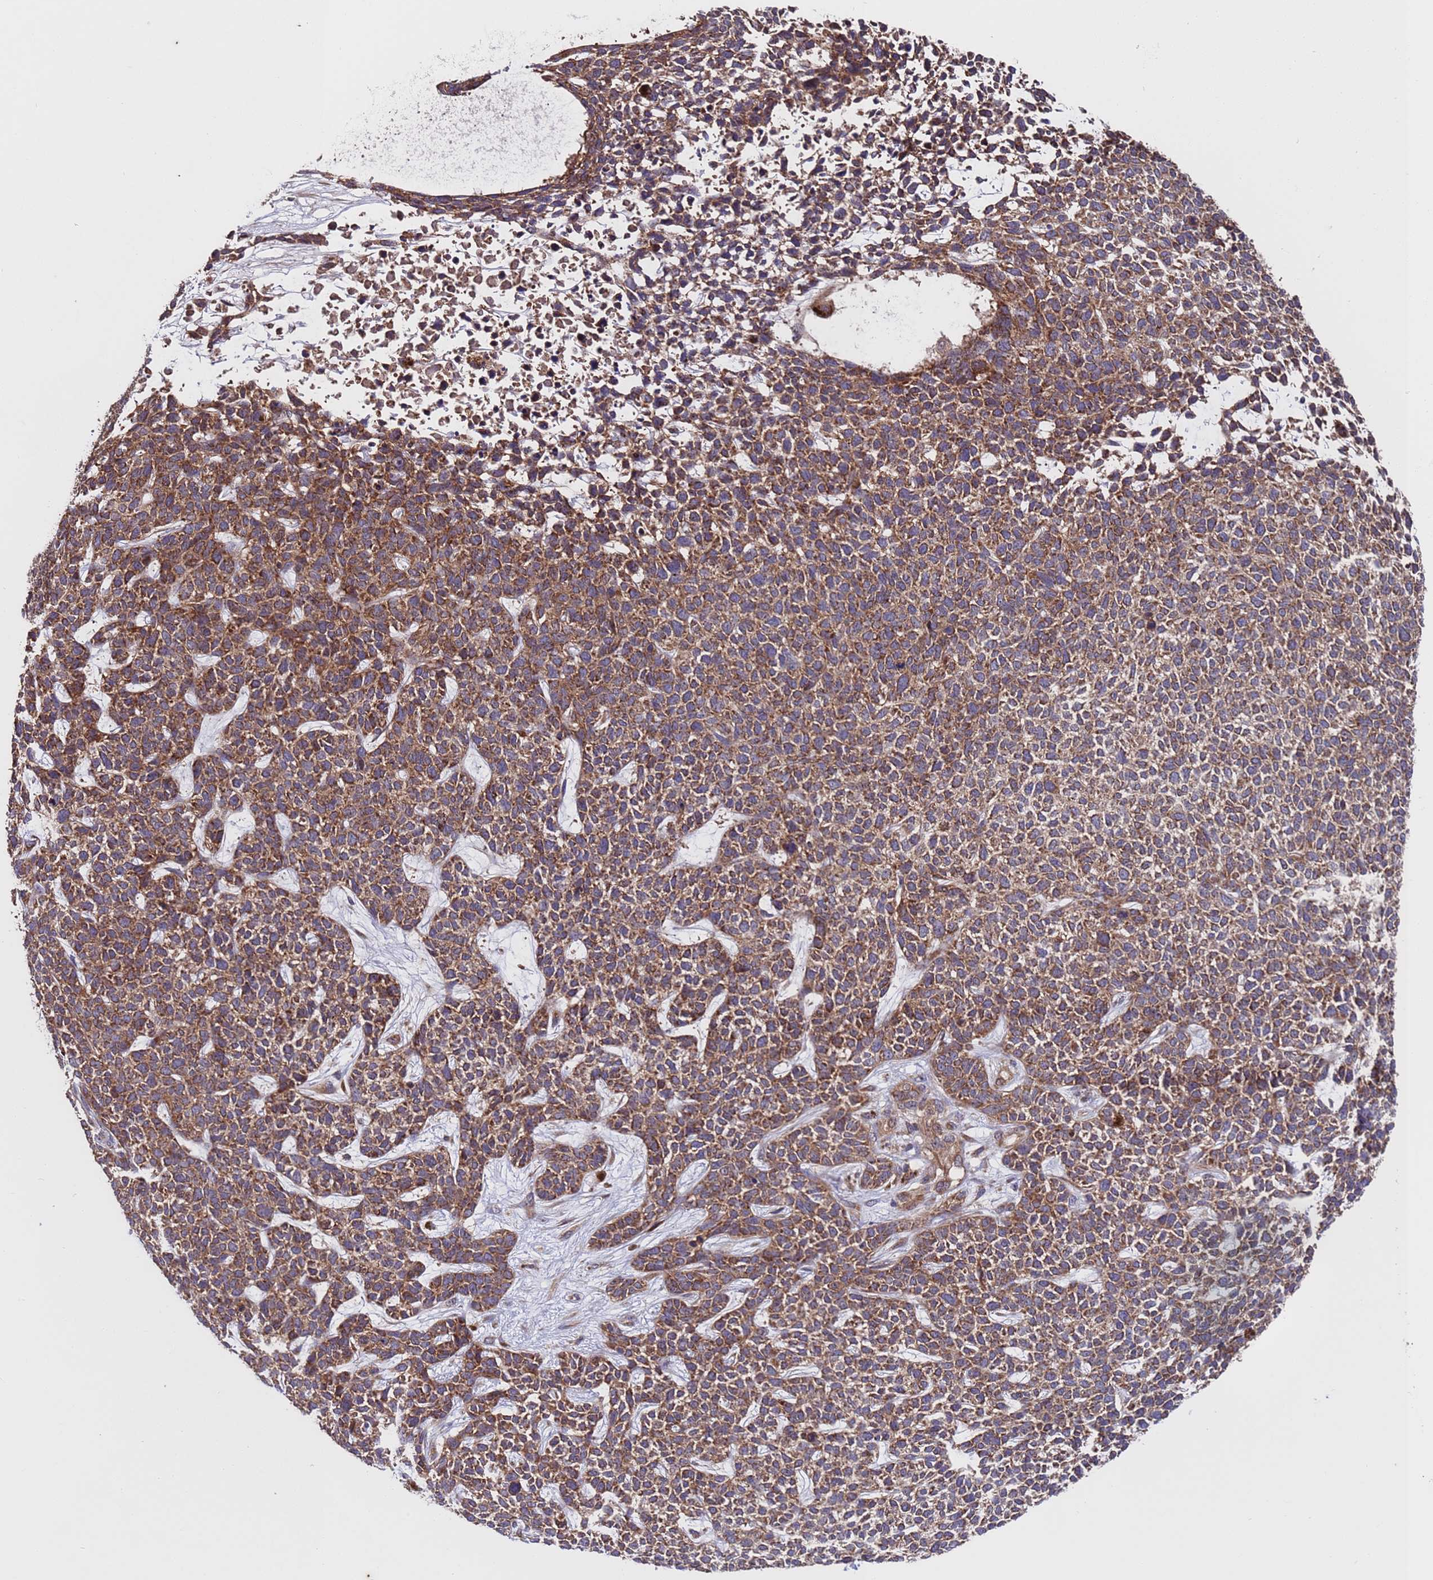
{"staining": {"intensity": "moderate", "quantity": ">75%", "location": "cytoplasmic/membranous"}, "tissue": "skin cancer", "cell_type": "Tumor cells", "image_type": "cancer", "snomed": [{"axis": "morphology", "description": "Basal cell carcinoma"}, {"axis": "topography", "description": "Skin"}], "caption": "This image shows immunohistochemistry staining of human skin cancer (basal cell carcinoma), with medium moderate cytoplasmic/membranous expression in about >75% of tumor cells.", "gene": "TSR3", "patient": {"sex": "female", "age": 84}}